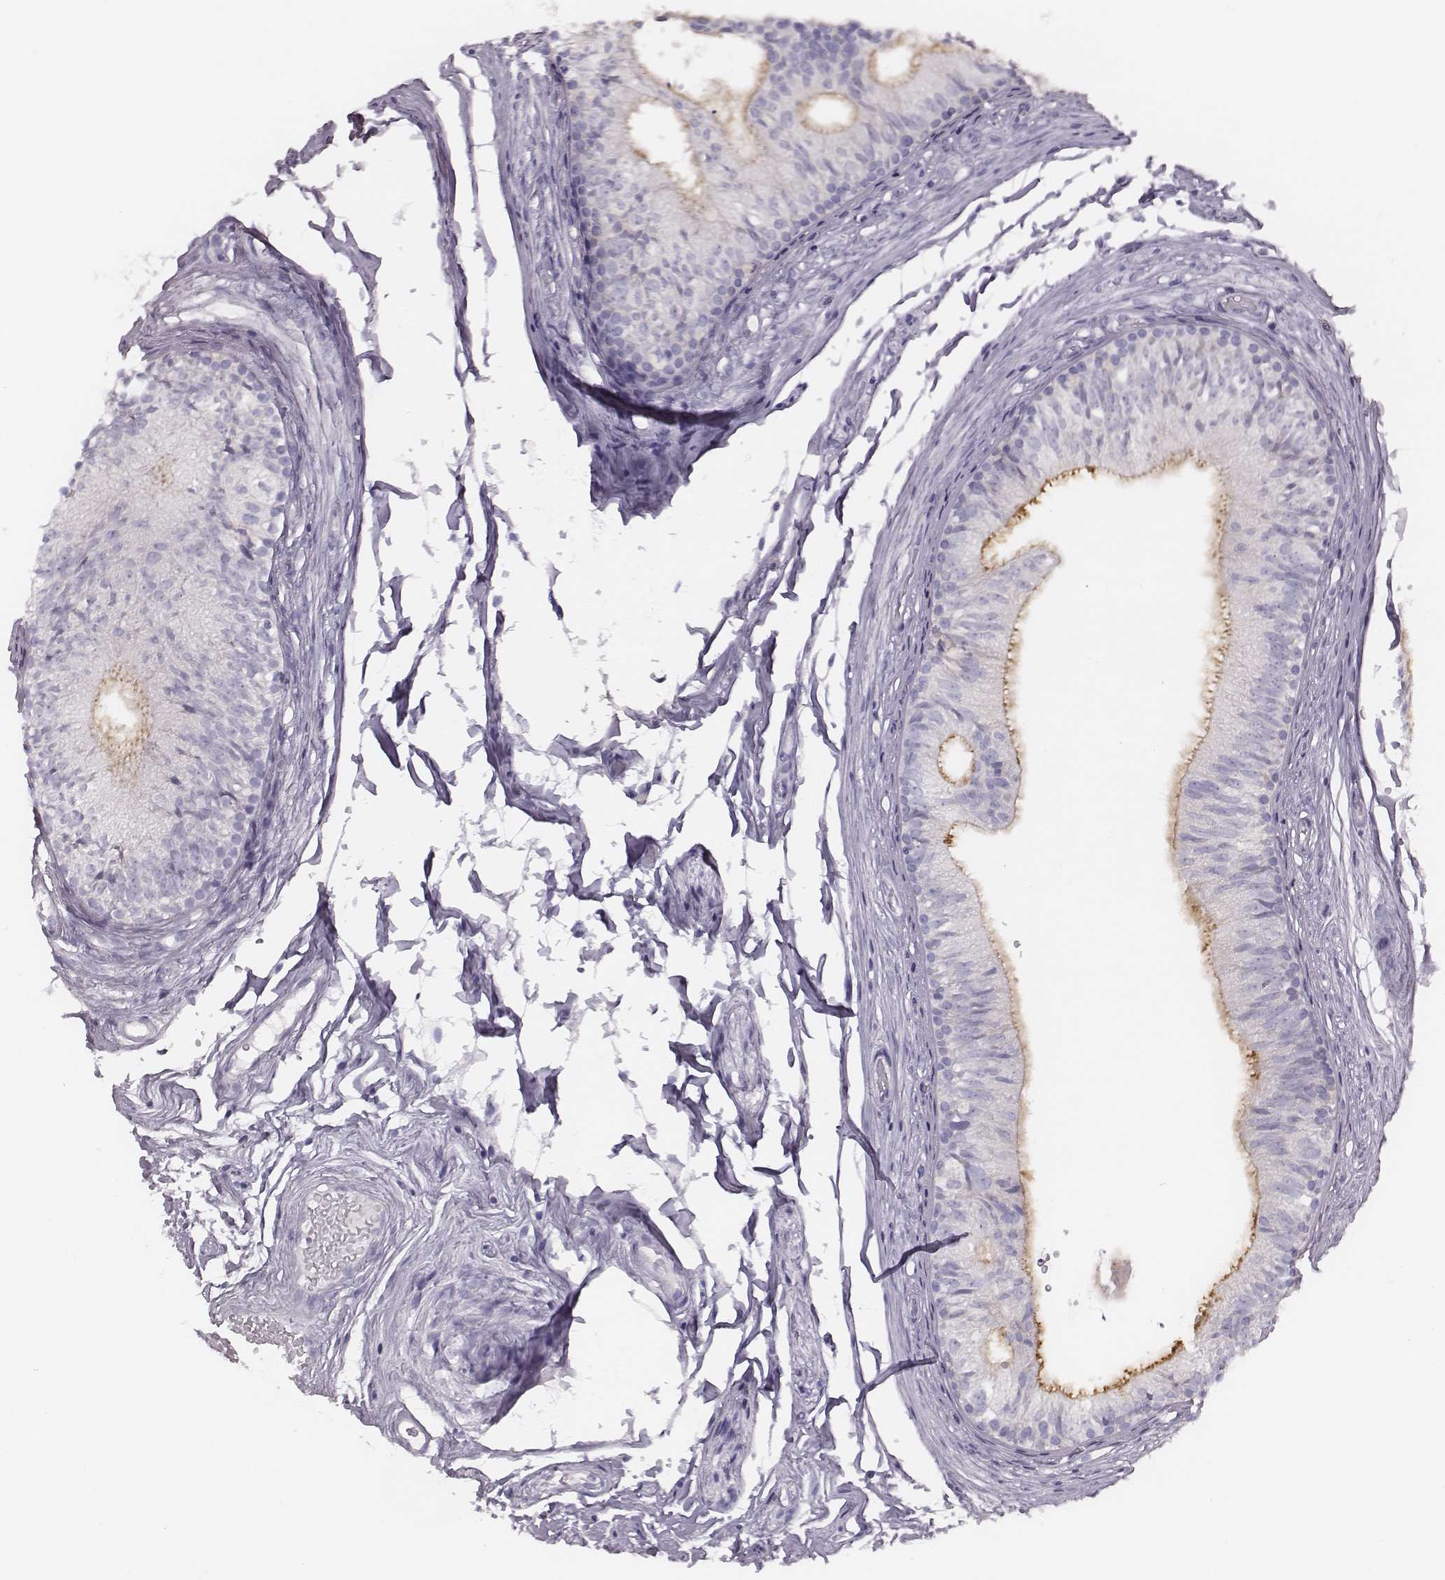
{"staining": {"intensity": "moderate", "quantity": "<25%", "location": "cytoplasmic/membranous"}, "tissue": "epididymis", "cell_type": "Glandular cells", "image_type": "normal", "snomed": [{"axis": "morphology", "description": "Normal tissue, NOS"}, {"axis": "topography", "description": "Epididymis"}], "caption": "Approximately <25% of glandular cells in benign epididymis show moderate cytoplasmic/membranous protein expression as visualized by brown immunohistochemical staining.", "gene": "ENSG00000285837", "patient": {"sex": "male", "age": 29}}